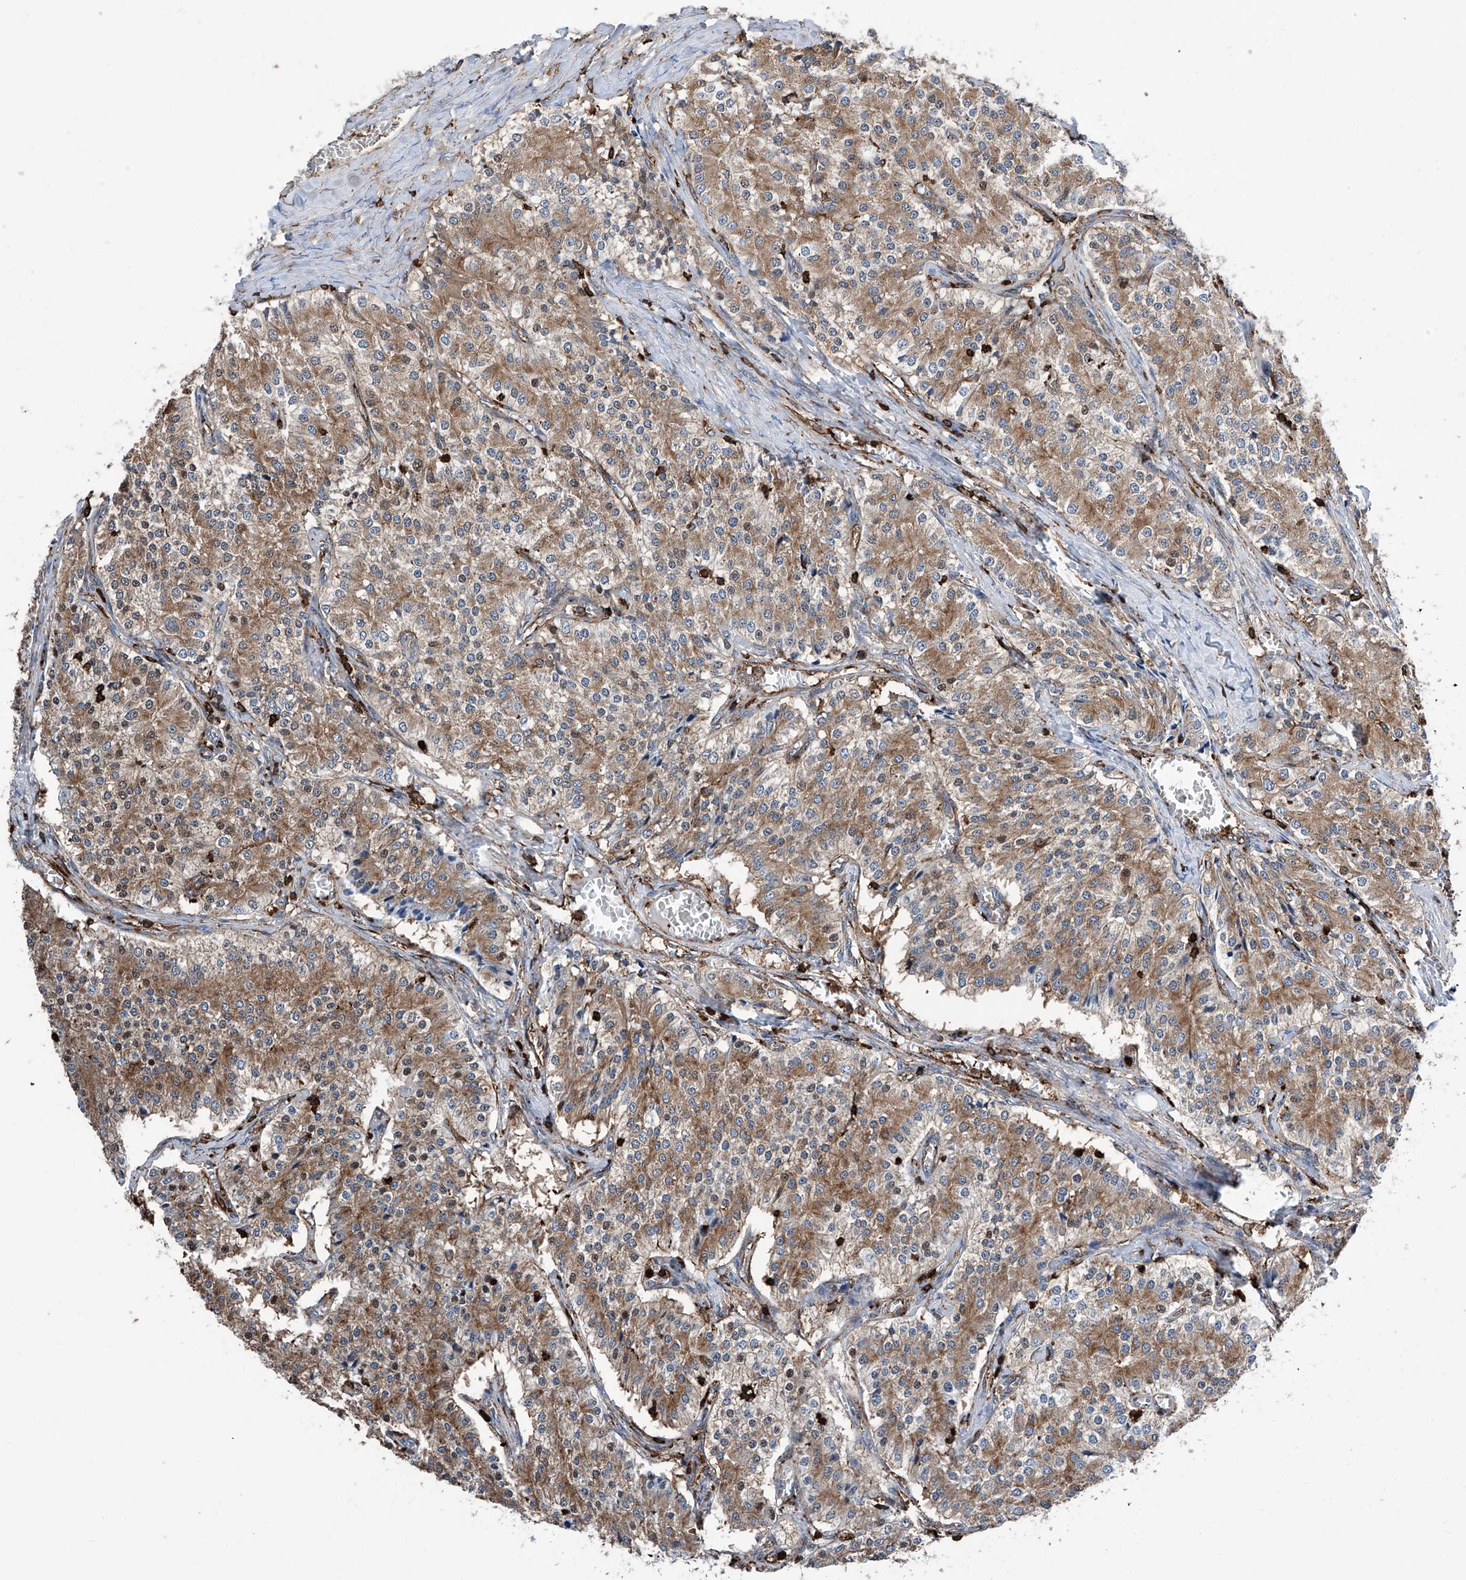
{"staining": {"intensity": "weak", "quantity": ">75%", "location": "cytoplasmic/membranous"}, "tissue": "carcinoid", "cell_type": "Tumor cells", "image_type": "cancer", "snomed": [{"axis": "morphology", "description": "Carcinoid, malignant, NOS"}, {"axis": "topography", "description": "Colon"}], "caption": "A brown stain labels weak cytoplasmic/membranous expression of a protein in carcinoid tumor cells. (brown staining indicates protein expression, while blue staining denotes nuclei).", "gene": "ZNF484", "patient": {"sex": "female", "age": 52}}